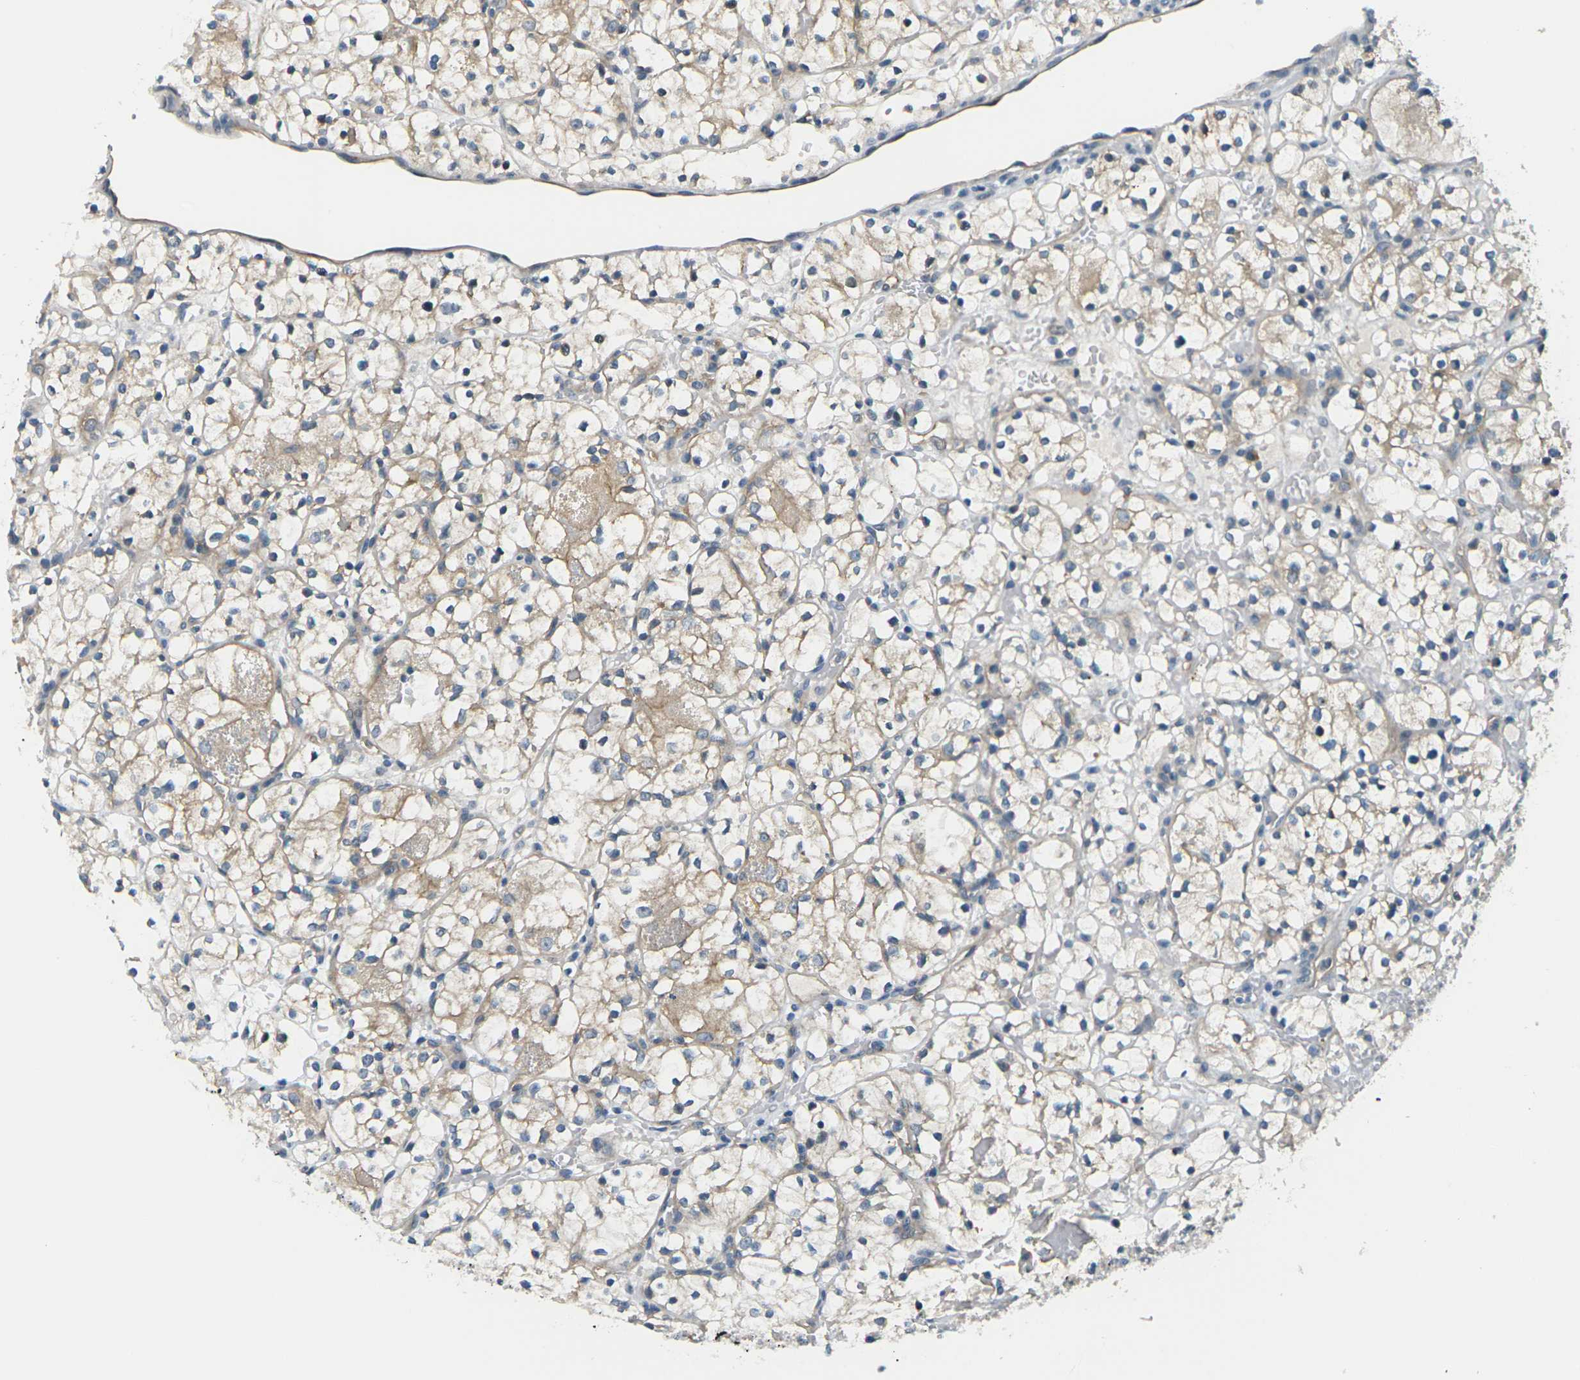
{"staining": {"intensity": "weak", "quantity": ">75%", "location": "cytoplasmic/membranous"}, "tissue": "renal cancer", "cell_type": "Tumor cells", "image_type": "cancer", "snomed": [{"axis": "morphology", "description": "Adenocarcinoma, NOS"}, {"axis": "topography", "description": "Kidney"}], "caption": "A histopathology image showing weak cytoplasmic/membranous positivity in approximately >75% of tumor cells in renal cancer (adenocarcinoma), as visualized by brown immunohistochemical staining.", "gene": "SLC13A3", "patient": {"sex": "female", "age": 60}}